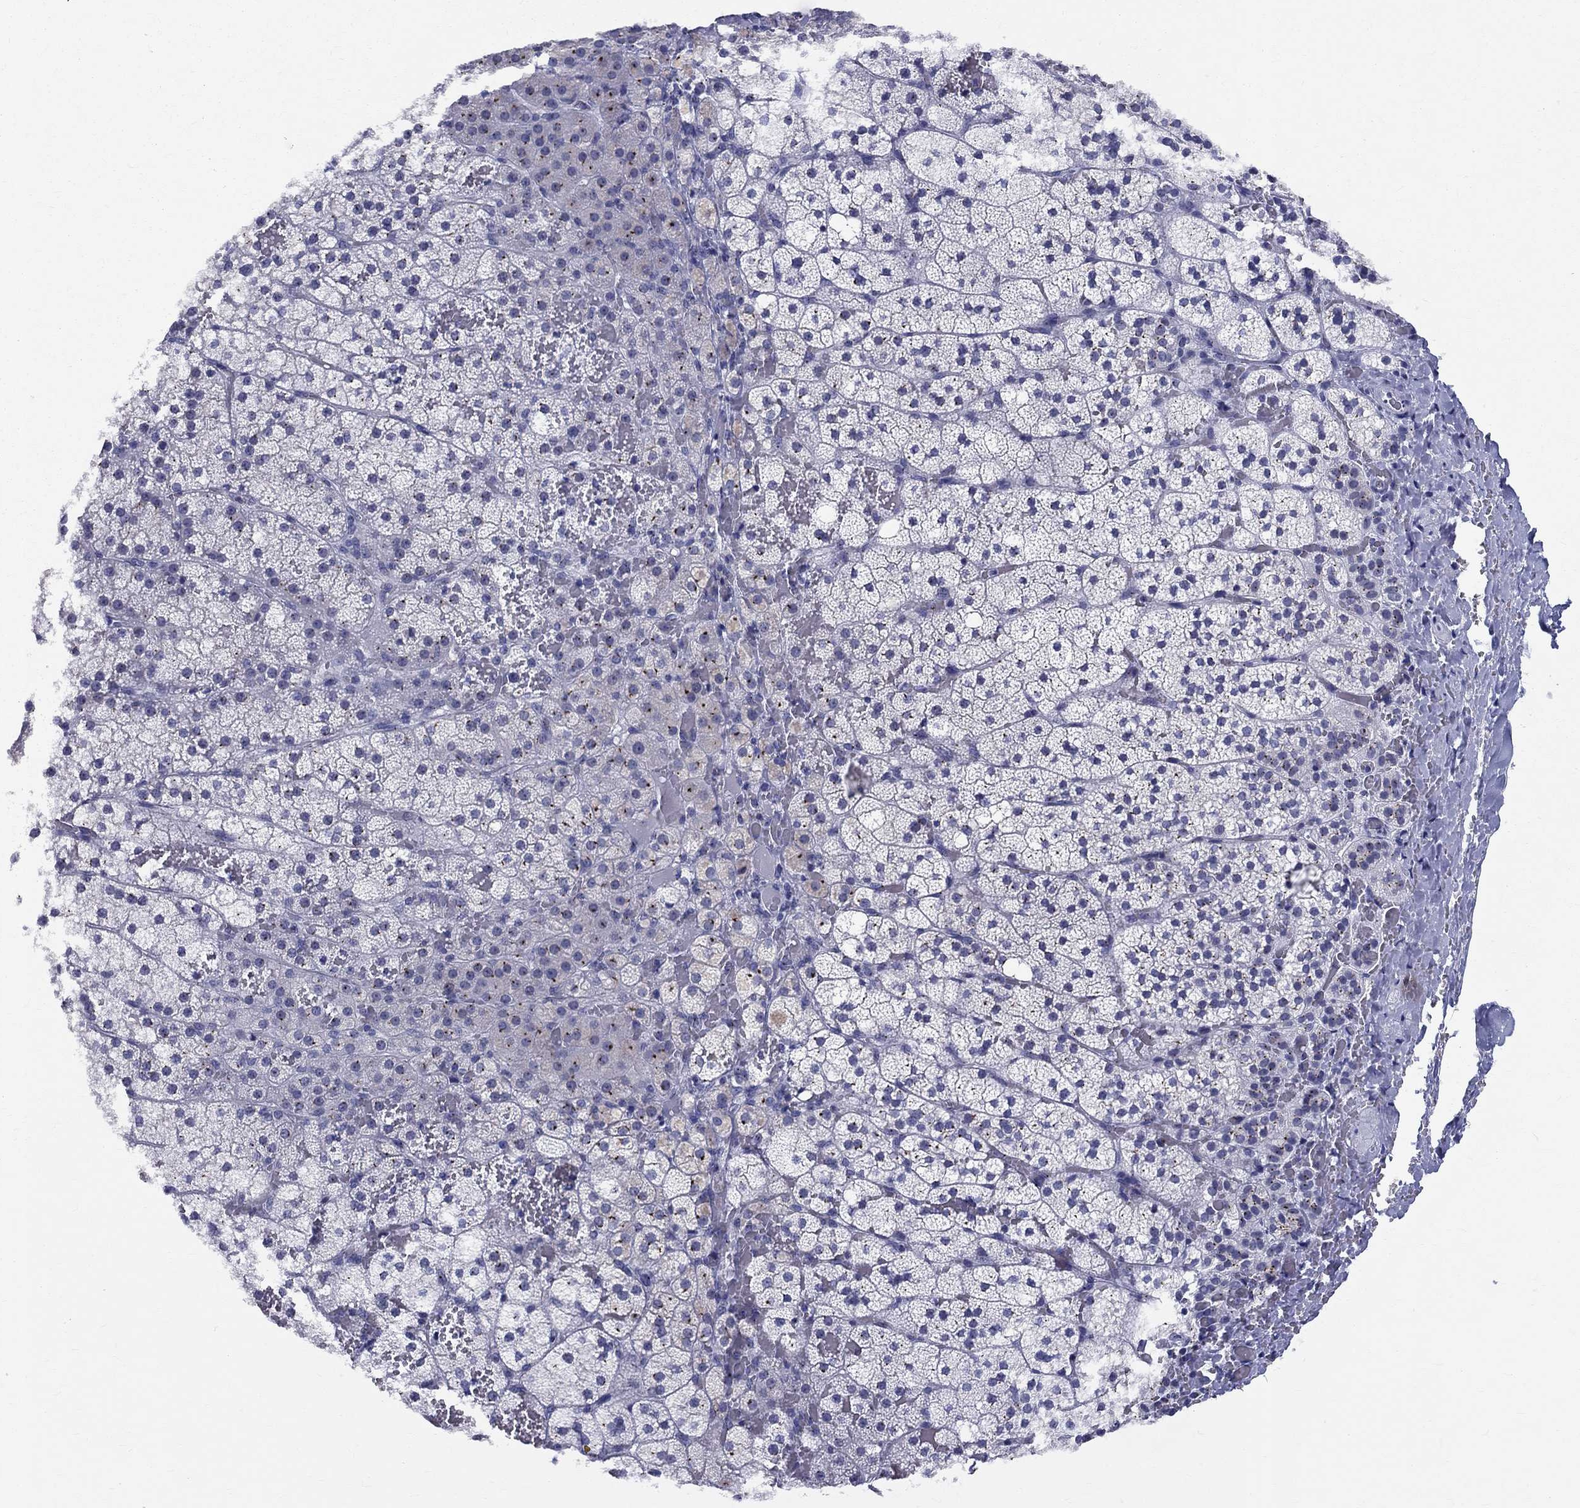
{"staining": {"intensity": "negative", "quantity": "none", "location": "none"}, "tissue": "adrenal gland", "cell_type": "Glandular cells", "image_type": "normal", "snomed": [{"axis": "morphology", "description": "Normal tissue, NOS"}, {"axis": "topography", "description": "Adrenal gland"}], "caption": "The immunohistochemistry (IHC) histopathology image has no significant positivity in glandular cells of adrenal gland. Brightfield microscopy of IHC stained with DAB (3,3'-diaminobenzidine) (brown) and hematoxylin (blue), captured at high magnification.", "gene": "CEP43", "patient": {"sex": "male", "age": 53}}